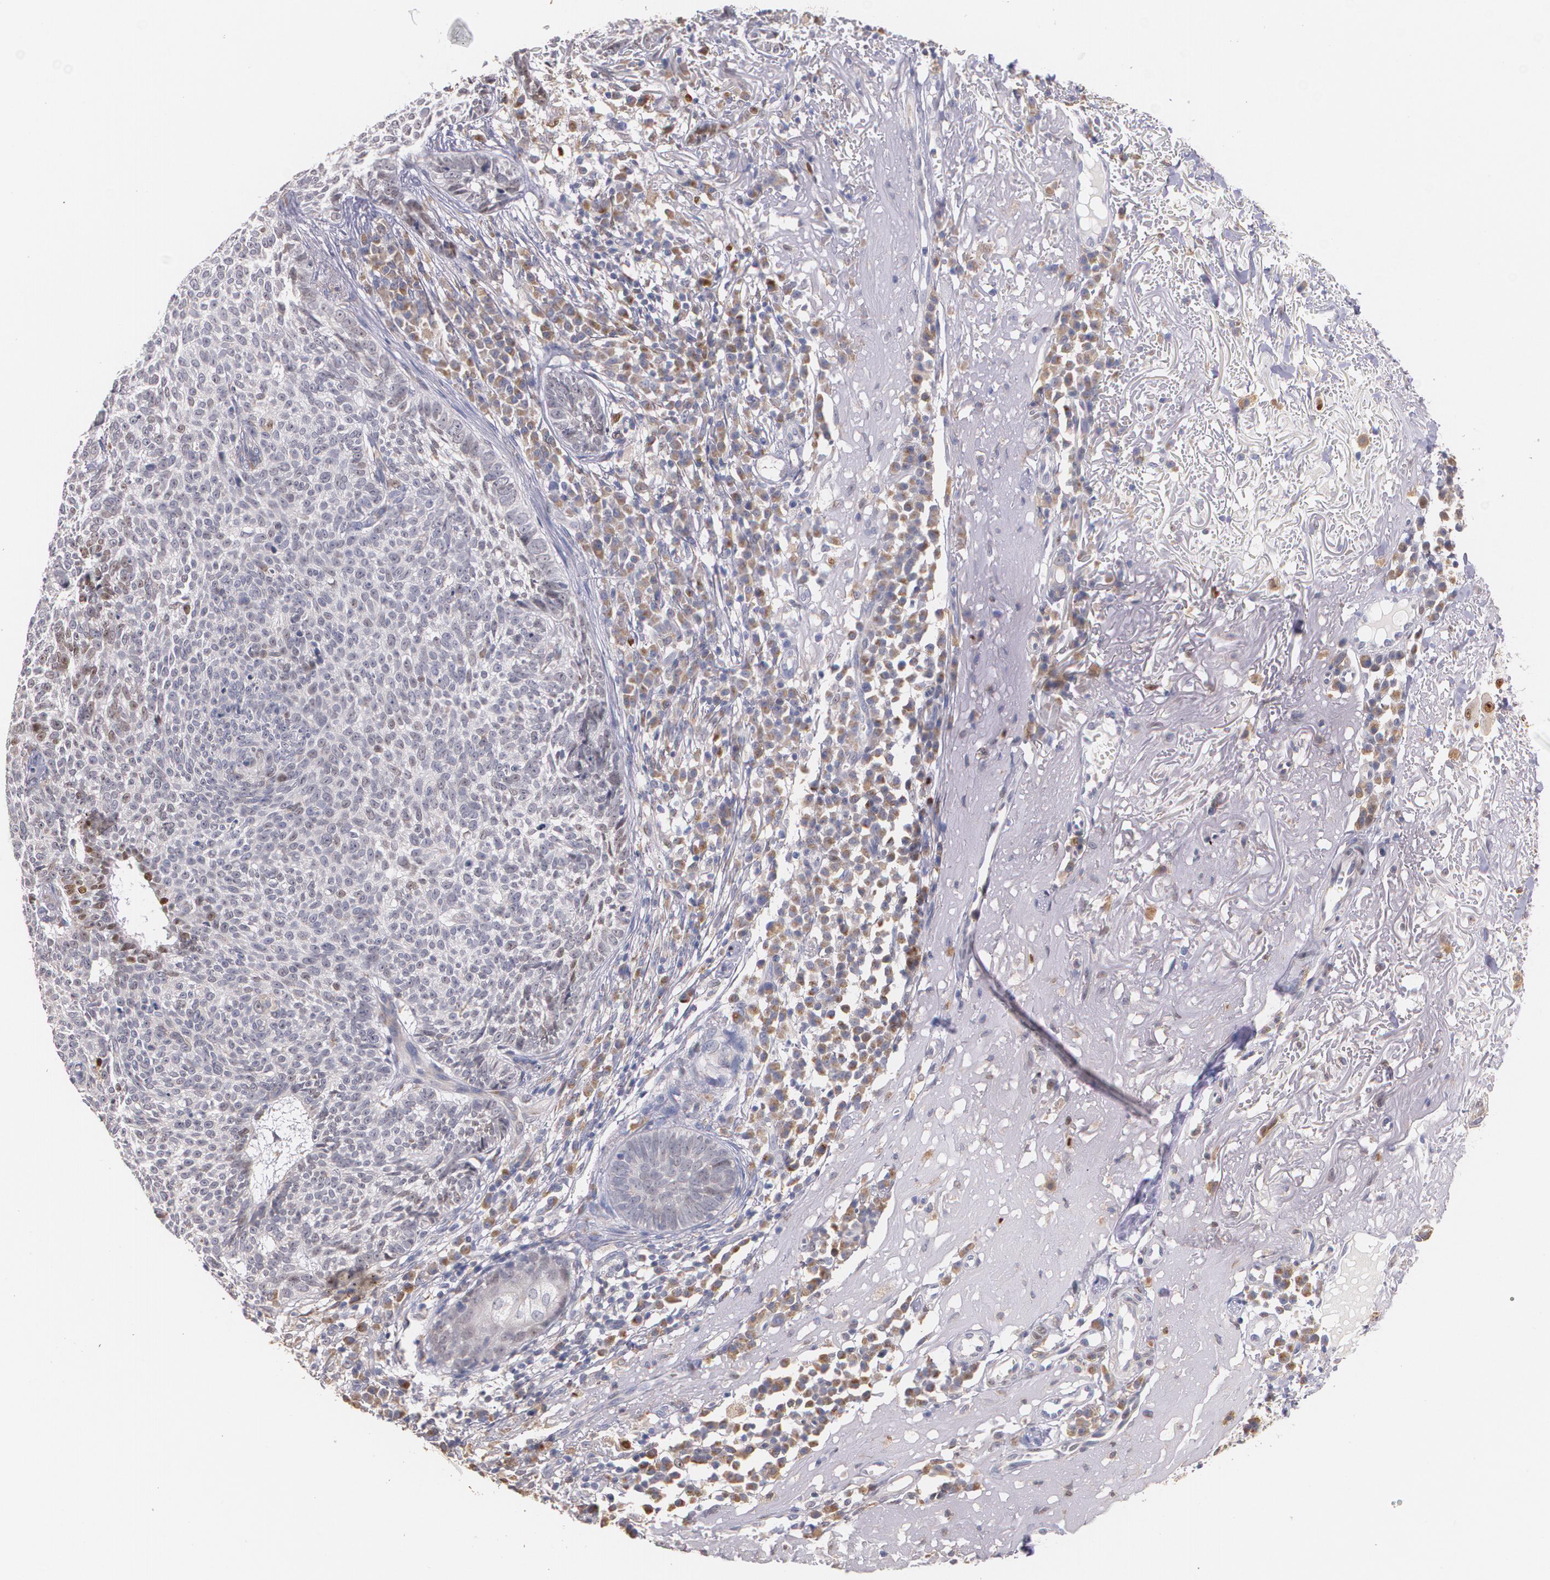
{"staining": {"intensity": "weak", "quantity": "<25%", "location": "nuclear"}, "tissue": "skin cancer", "cell_type": "Tumor cells", "image_type": "cancer", "snomed": [{"axis": "morphology", "description": "Basal cell carcinoma"}, {"axis": "topography", "description": "Skin"}], "caption": "This is a image of immunohistochemistry (IHC) staining of skin cancer (basal cell carcinoma), which shows no positivity in tumor cells.", "gene": "ATF3", "patient": {"sex": "female", "age": 89}}